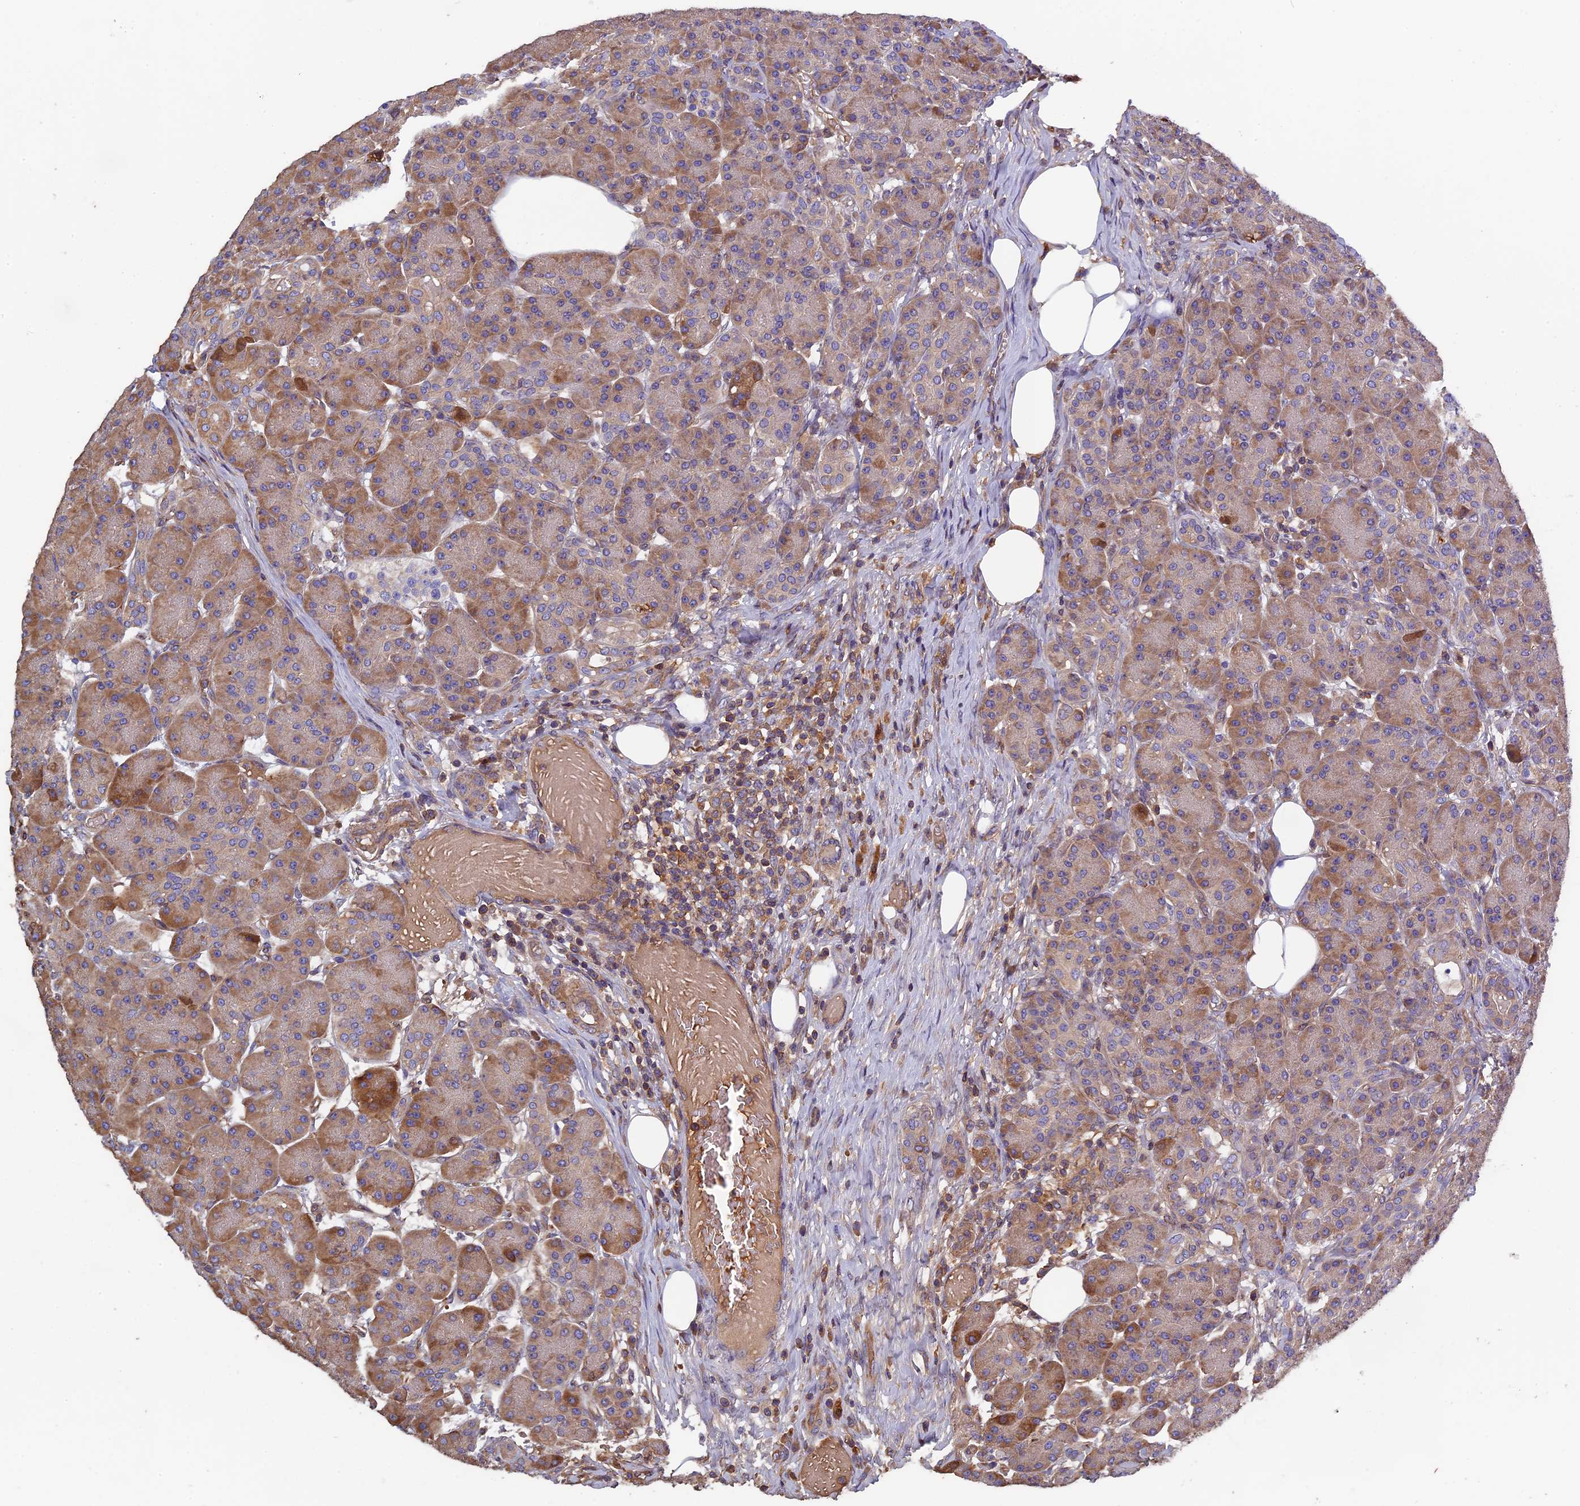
{"staining": {"intensity": "moderate", "quantity": ">75%", "location": "cytoplasmic/membranous"}, "tissue": "pancreas", "cell_type": "Exocrine glandular cells", "image_type": "normal", "snomed": [{"axis": "morphology", "description": "Normal tissue, NOS"}, {"axis": "topography", "description": "Pancreas"}], "caption": "Immunohistochemistry (IHC) of benign pancreas reveals medium levels of moderate cytoplasmic/membranous staining in about >75% of exocrine glandular cells.", "gene": "CCDC153", "patient": {"sex": "male", "age": 63}}